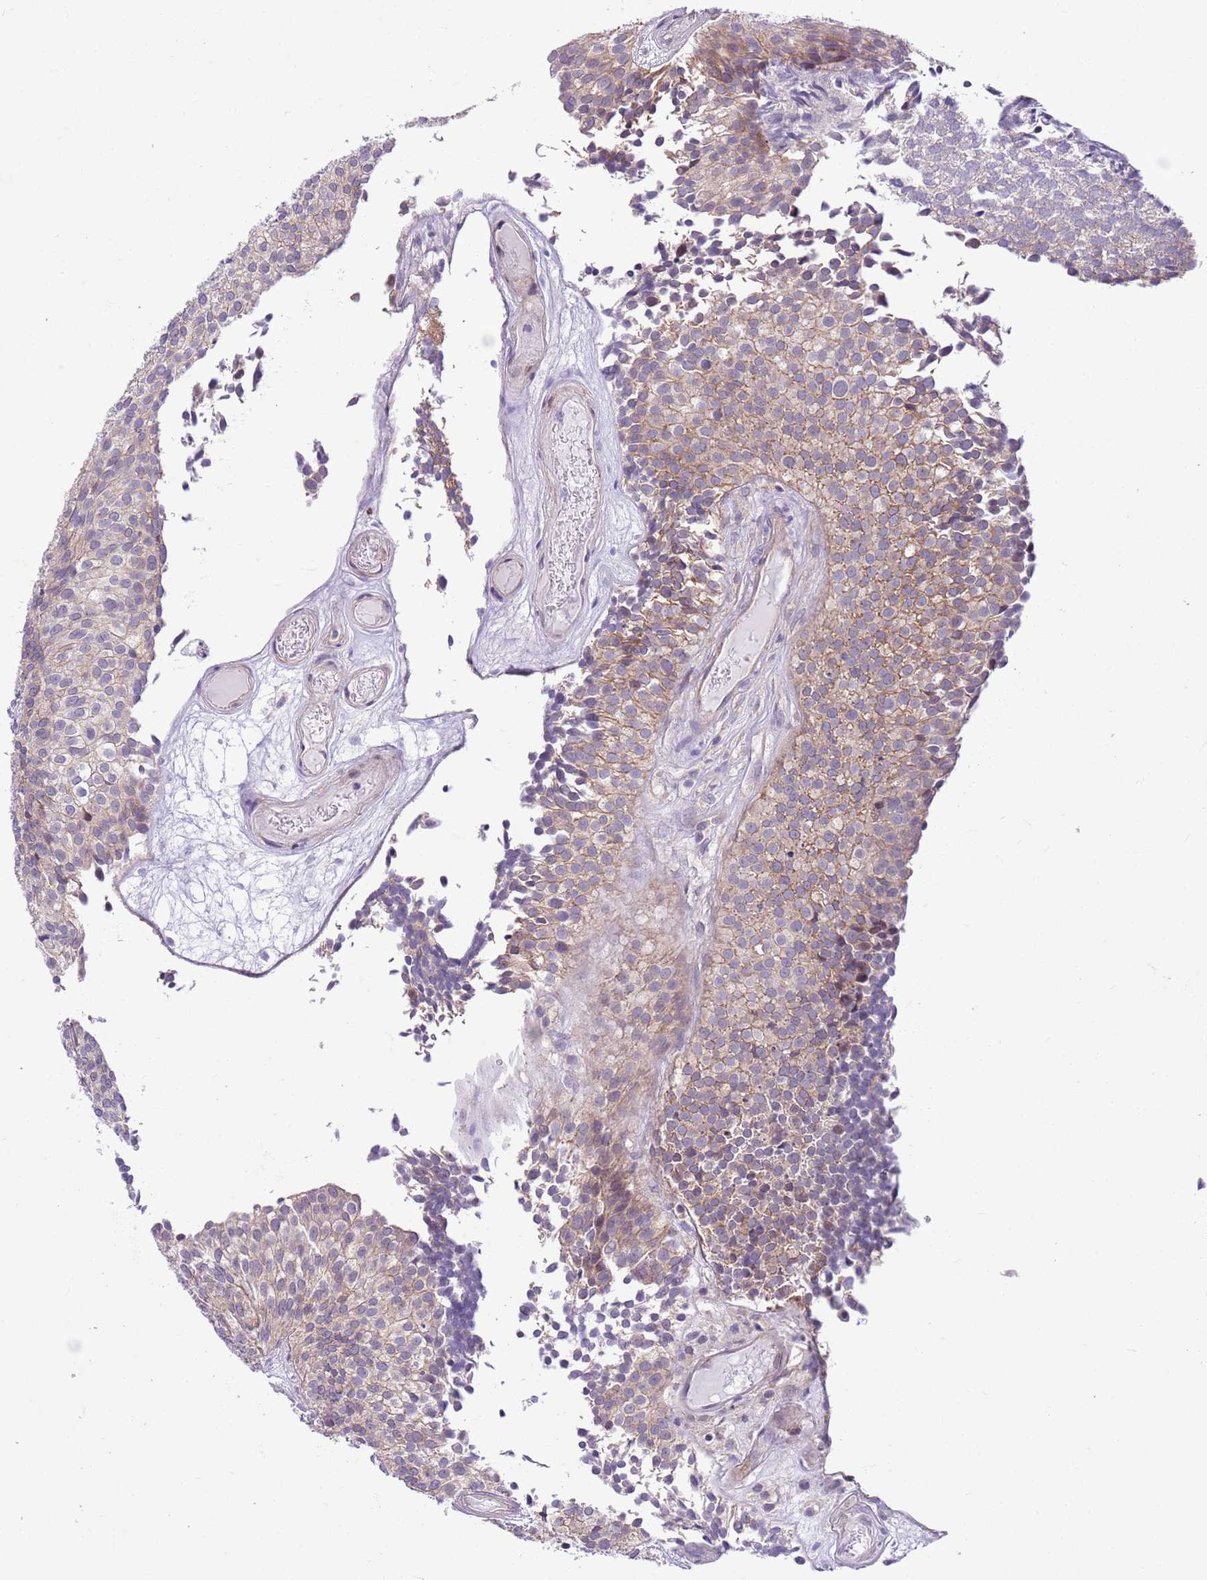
{"staining": {"intensity": "moderate", "quantity": "25%-75%", "location": "cytoplasmic/membranous"}, "tissue": "urothelial cancer", "cell_type": "Tumor cells", "image_type": "cancer", "snomed": [{"axis": "morphology", "description": "Urothelial carcinoma, Low grade"}, {"axis": "topography", "description": "Urinary bladder"}], "caption": "High-magnification brightfield microscopy of low-grade urothelial carcinoma stained with DAB (3,3'-diaminobenzidine) (brown) and counterstained with hematoxylin (blue). tumor cells exhibit moderate cytoplasmic/membranous staining is identified in approximately25%-75% of cells. The staining is performed using DAB brown chromogen to label protein expression. The nuclei are counter-stained blue using hematoxylin.", "gene": "PARP8", "patient": {"sex": "male", "age": 84}}